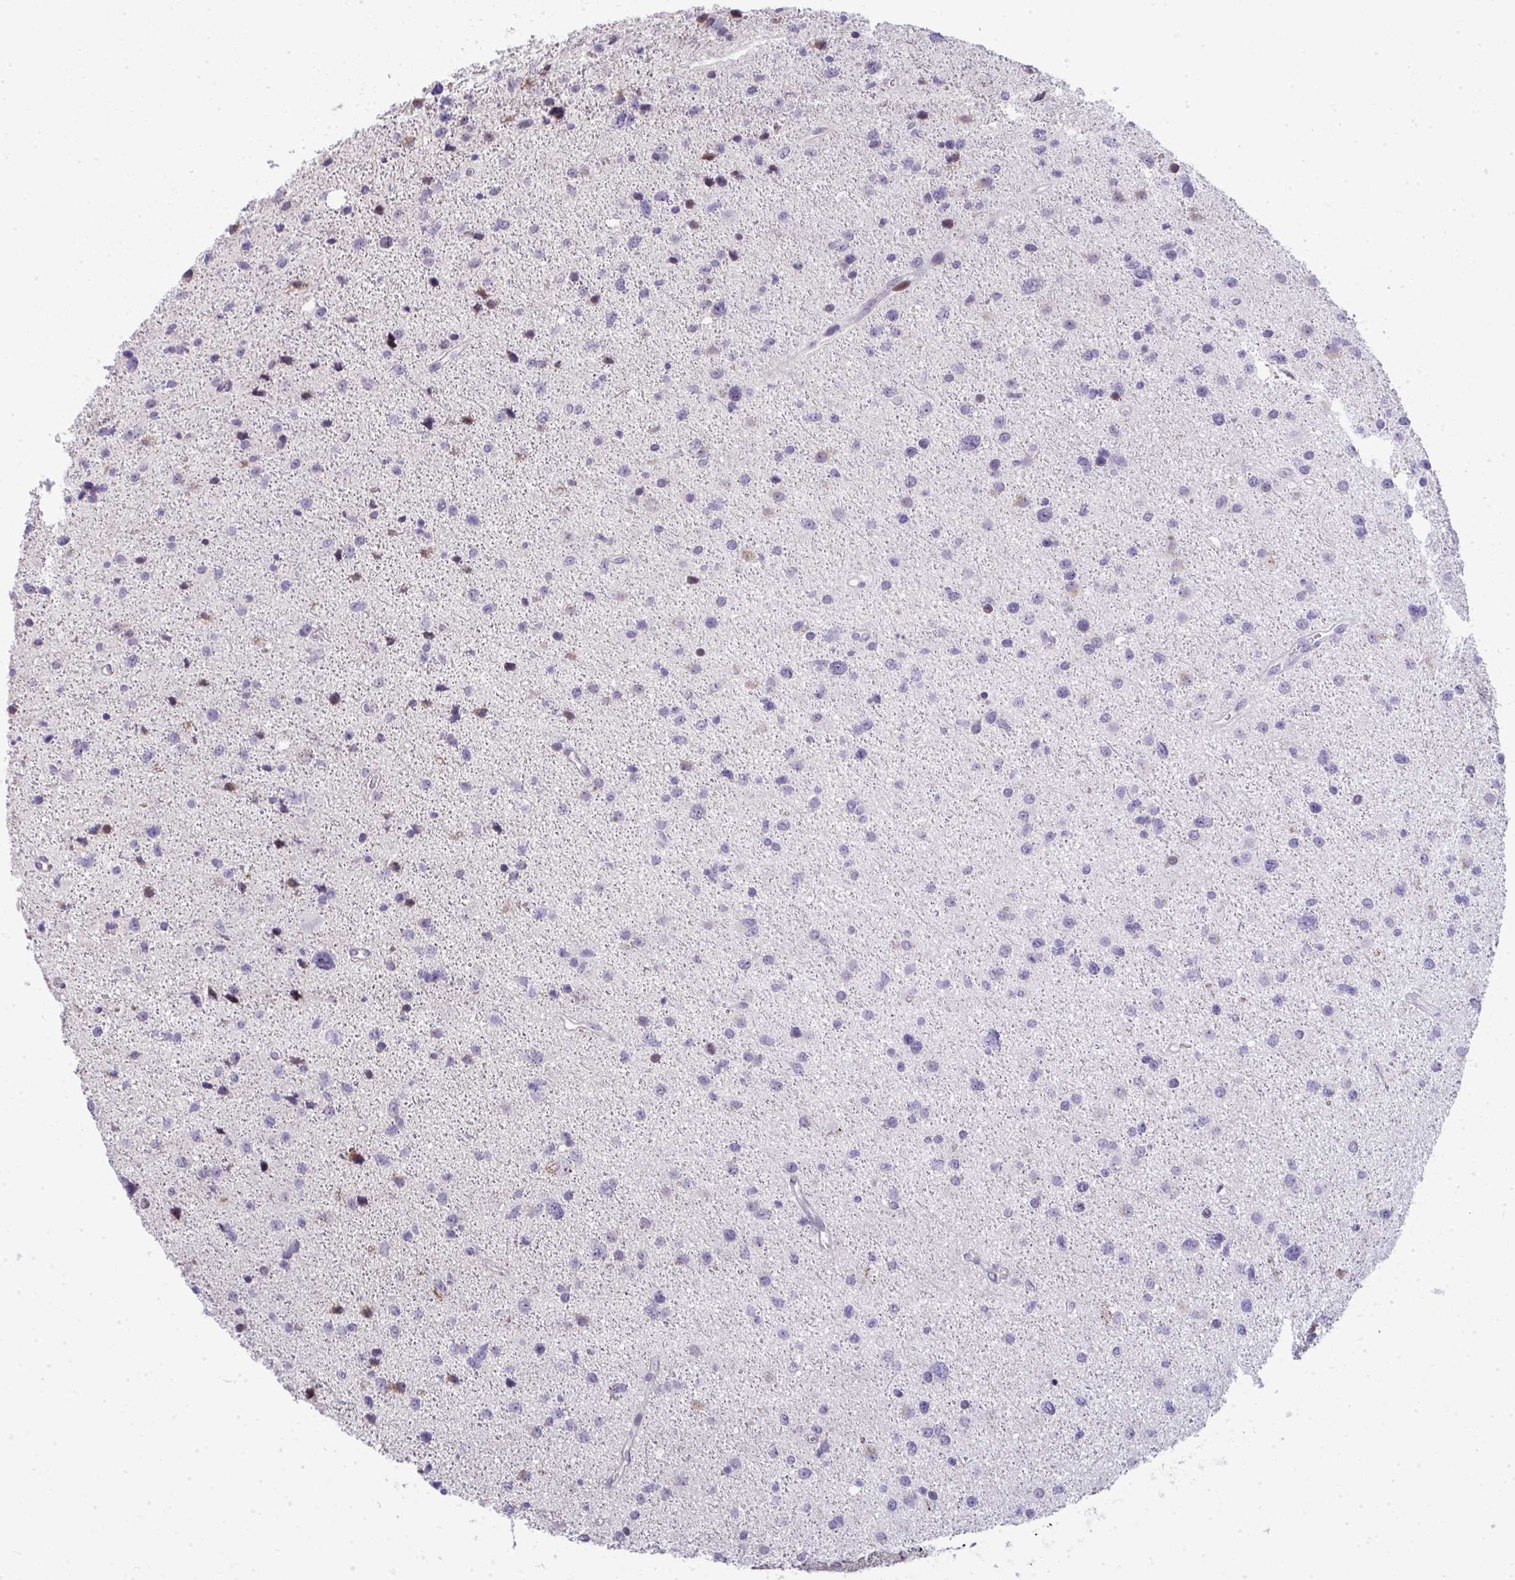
{"staining": {"intensity": "negative", "quantity": "none", "location": "none"}, "tissue": "glioma", "cell_type": "Tumor cells", "image_type": "cancer", "snomed": [{"axis": "morphology", "description": "Glioma, malignant, Low grade"}, {"axis": "topography", "description": "Brain"}], "caption": "Immunohistochemical staining of glioma displays no significant expression in tumor cells.", "gene": "GALNT16", "patient": {"sex": "female", "age": 55}}